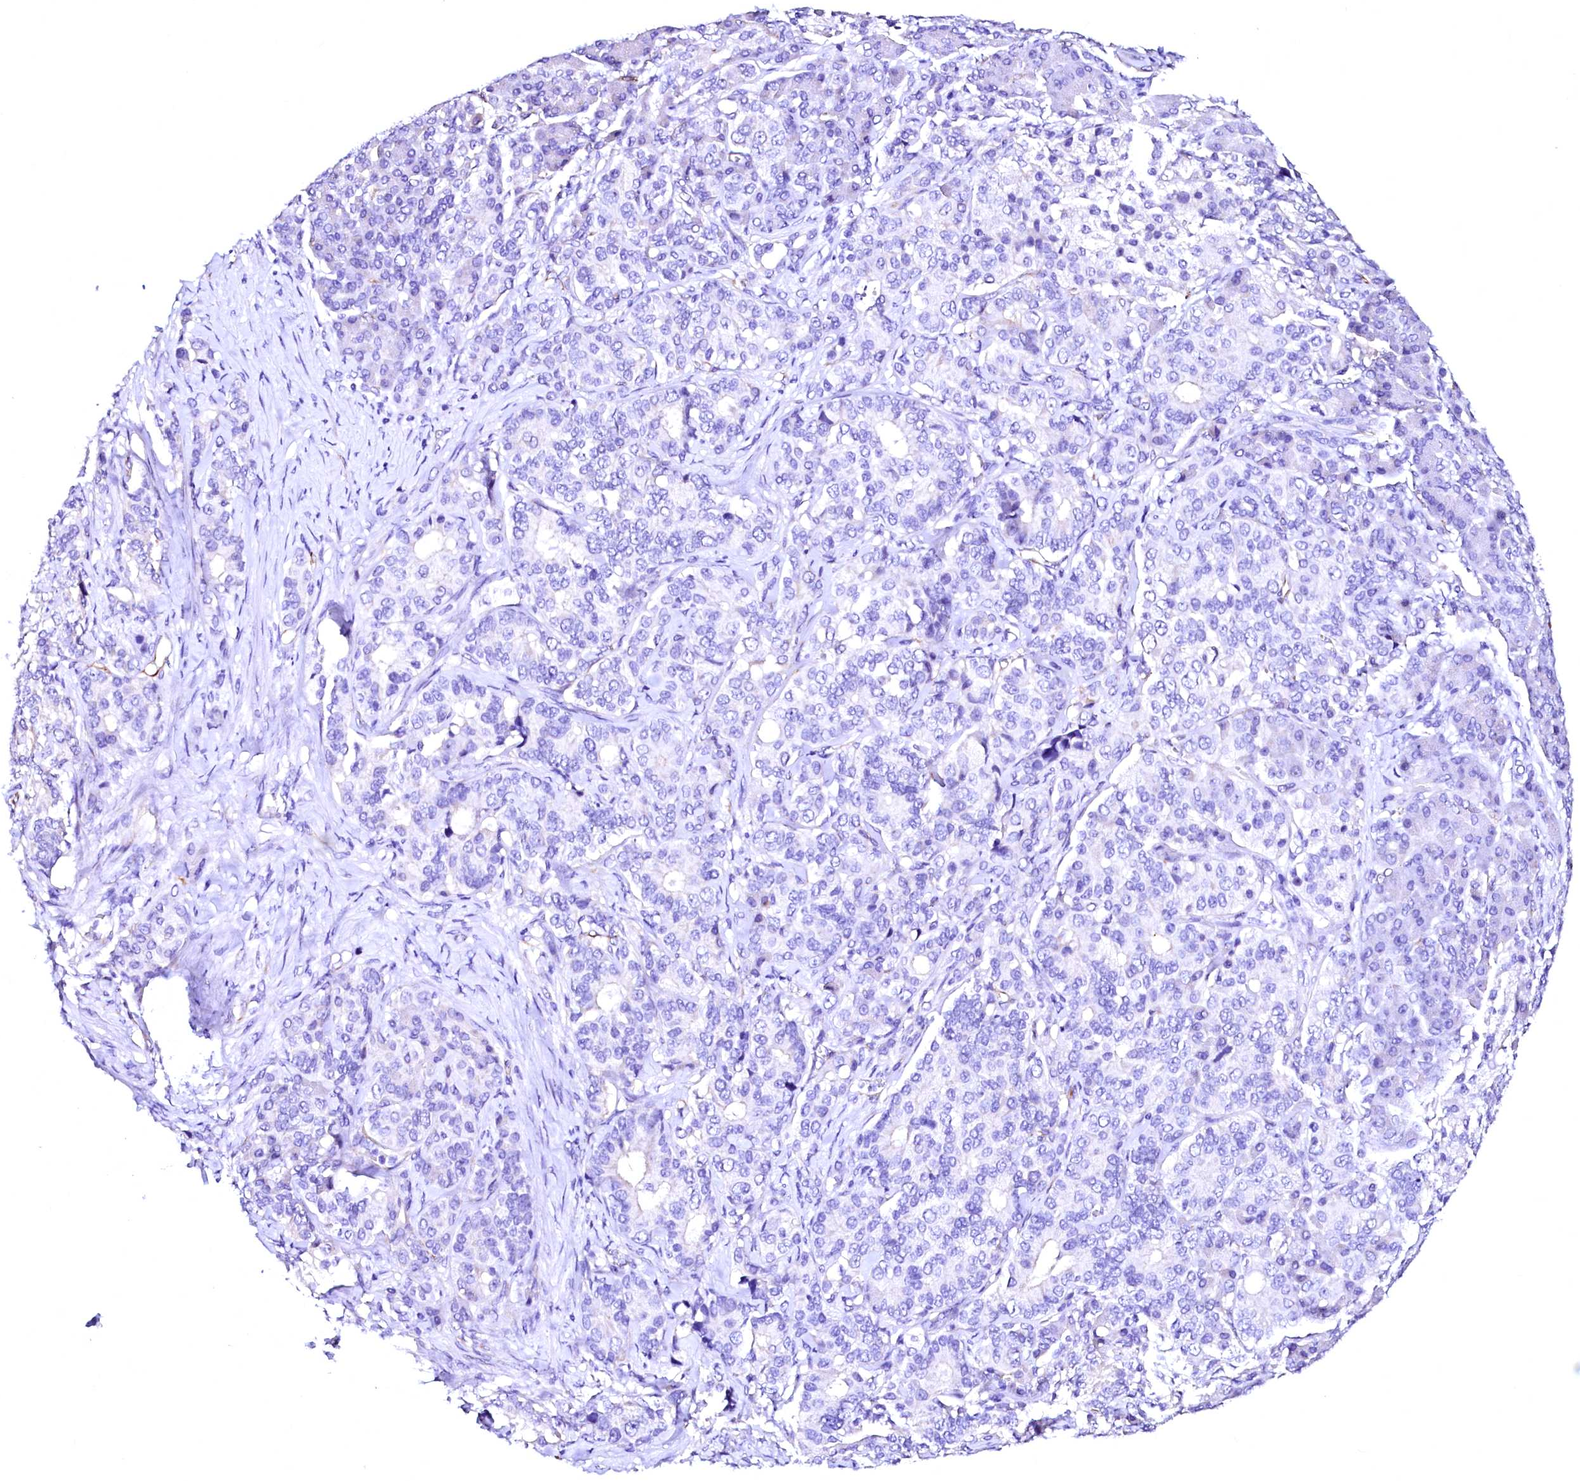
{"staining": {"intensity": "negative", "quantity": "none", "location": "none"}, "tissue": "pancreatic cancer", "cell_type": "Tumor cells", "image_type": "cancer", "snomed": [{"axis": "morphology", "description": "Adenocarcinoma, NOS"}, {"axis": "topography", "description": "Pancreas"}], "caption": "IHC photomicrograph of pancreatic cancer (adenocarcinoma) stained for a protein (brown), which displays no expression in tumor cells.", "gene": "SFR1", "patient": {"sex": "female", "age": 74}}